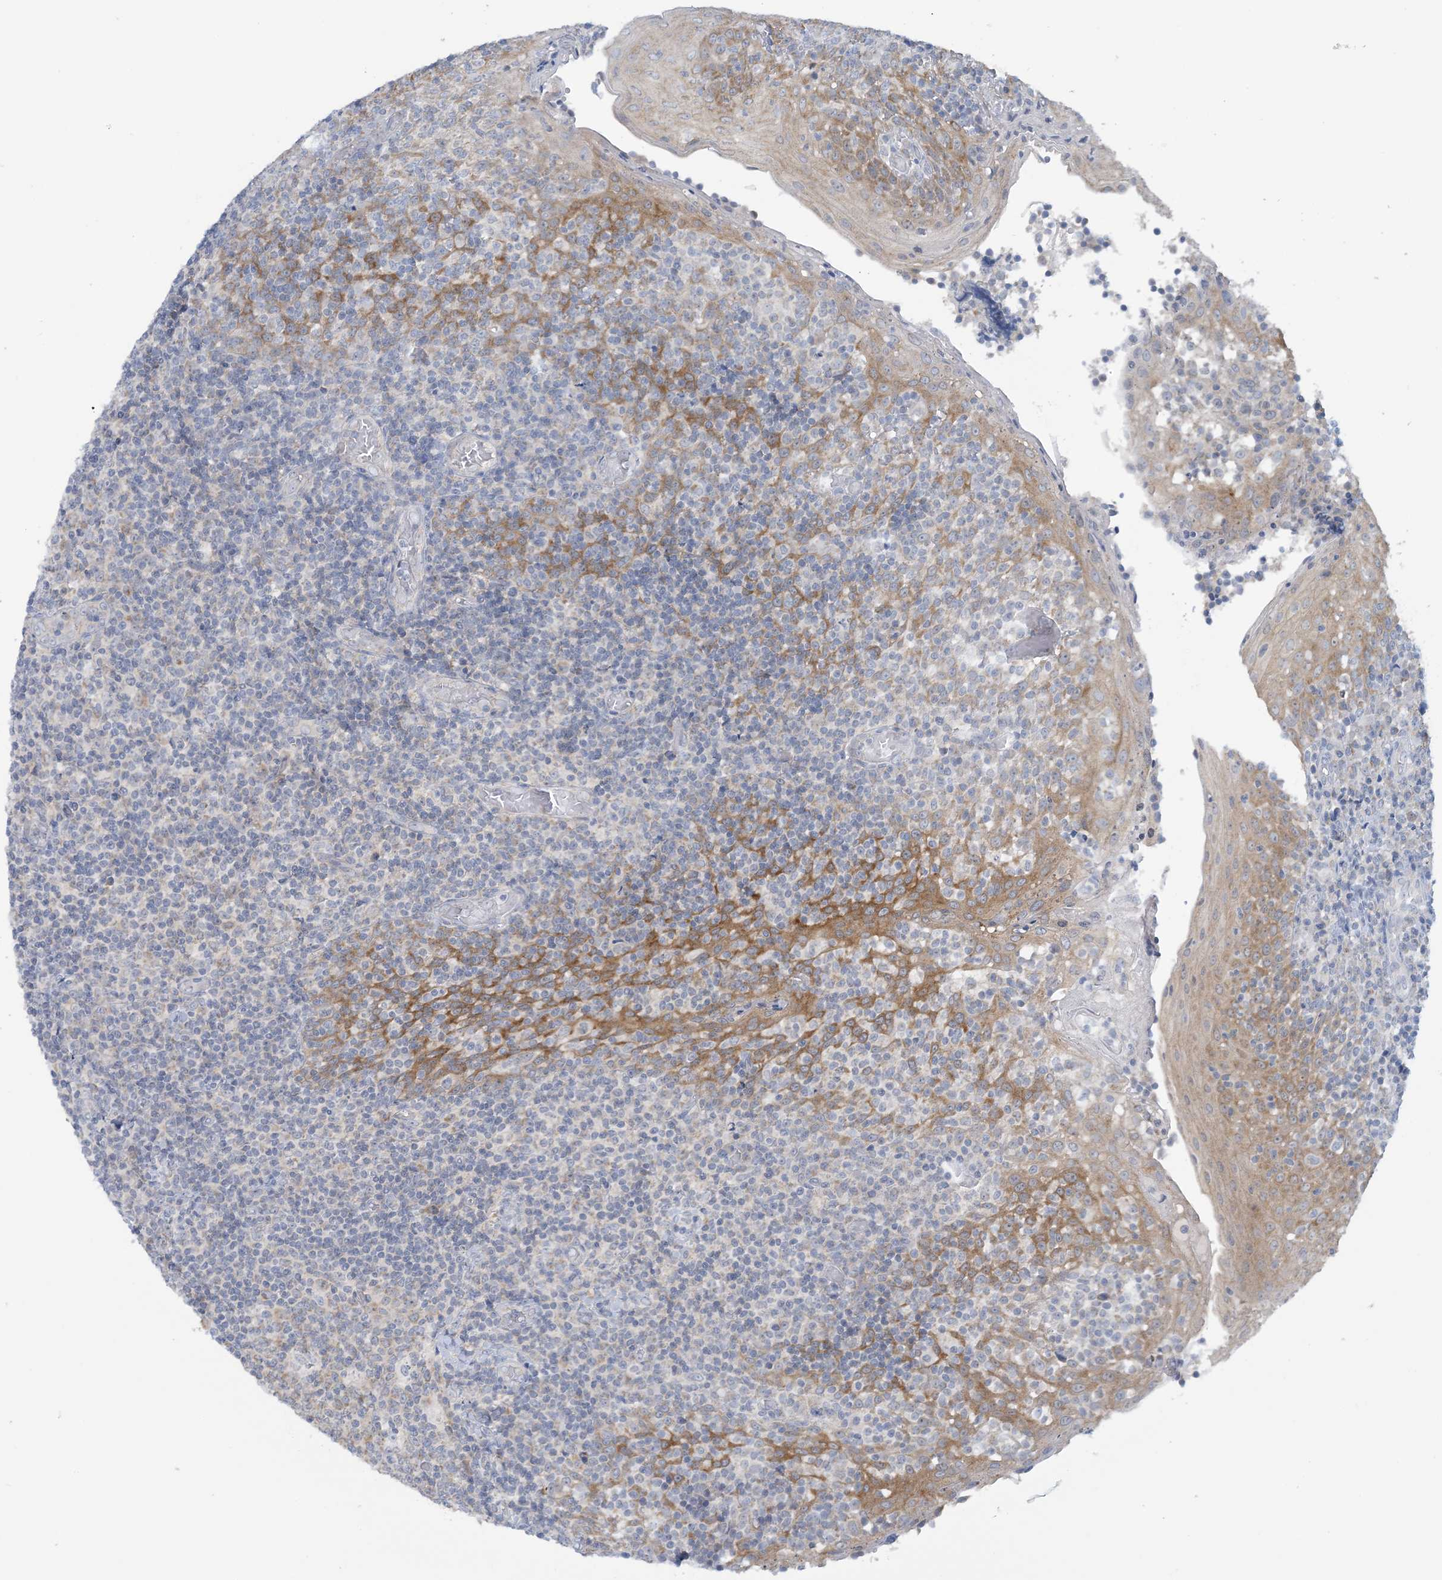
{"staining": {"intensity": "weak", "quantity": "<25%", "location": "cytoplasmic/membranous"}, "tissue": "tonsil", "cell_type": "Germinal center cells", "image_type": "normal", "snomed": [{"axis": "morphology", "description": "Normal tissue, NOS"}, {"axis": "topography", "description": "Tonsil"}], "caption": "DAB (3,3'-diaminobenzidine) immunohistochemical staining of unremarkable human tonsil demonstrates no significant staining in germinal center cells.", "gene": "MRPS18A", "patient": {"sex": "female", "age": 19}}